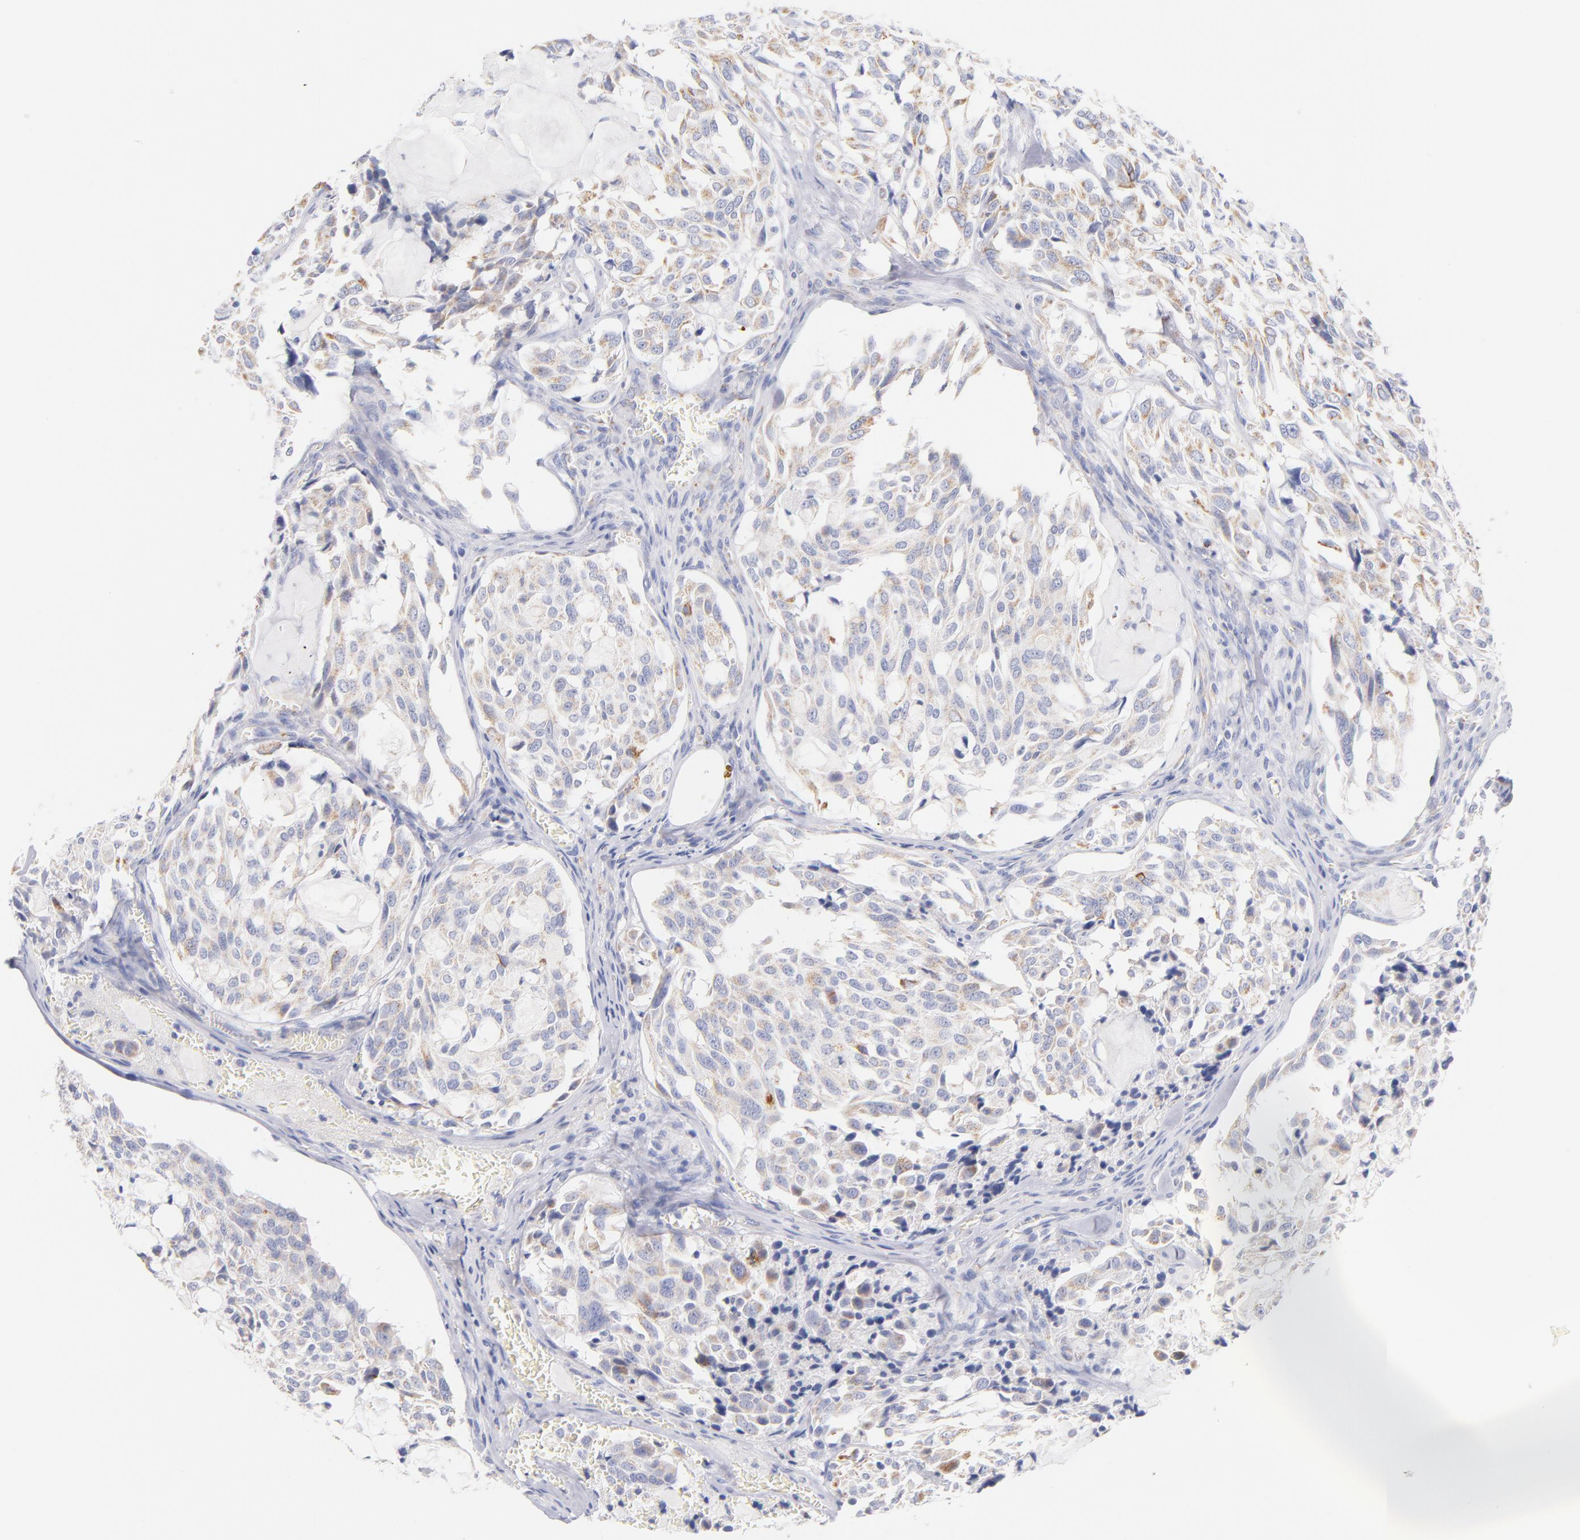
{"staining": {"intensity": "weak", "quantity": ">75%", "location": "cytoplasmic/membranous"}, "tissue": "thyroid cancer", "cell_type": "Tumor cells", "image_type": "cancer", "snomed": [{"axis": "morphology", "description": "Carcinoma, NOS"}, {"axis": "morphology", "description": "Carcinoid, malignant, NOS"}, {"axis": "topography", "description": "Thyroid gland"}], "caption": "A brown stain labels weak cytoplasmic/membranous expression of a protein in human thyroid cancer (carcinoid (malignant)) tumor cells.", "gene": "AIFM1", "patient": {"sex": "male", "age": 33}}